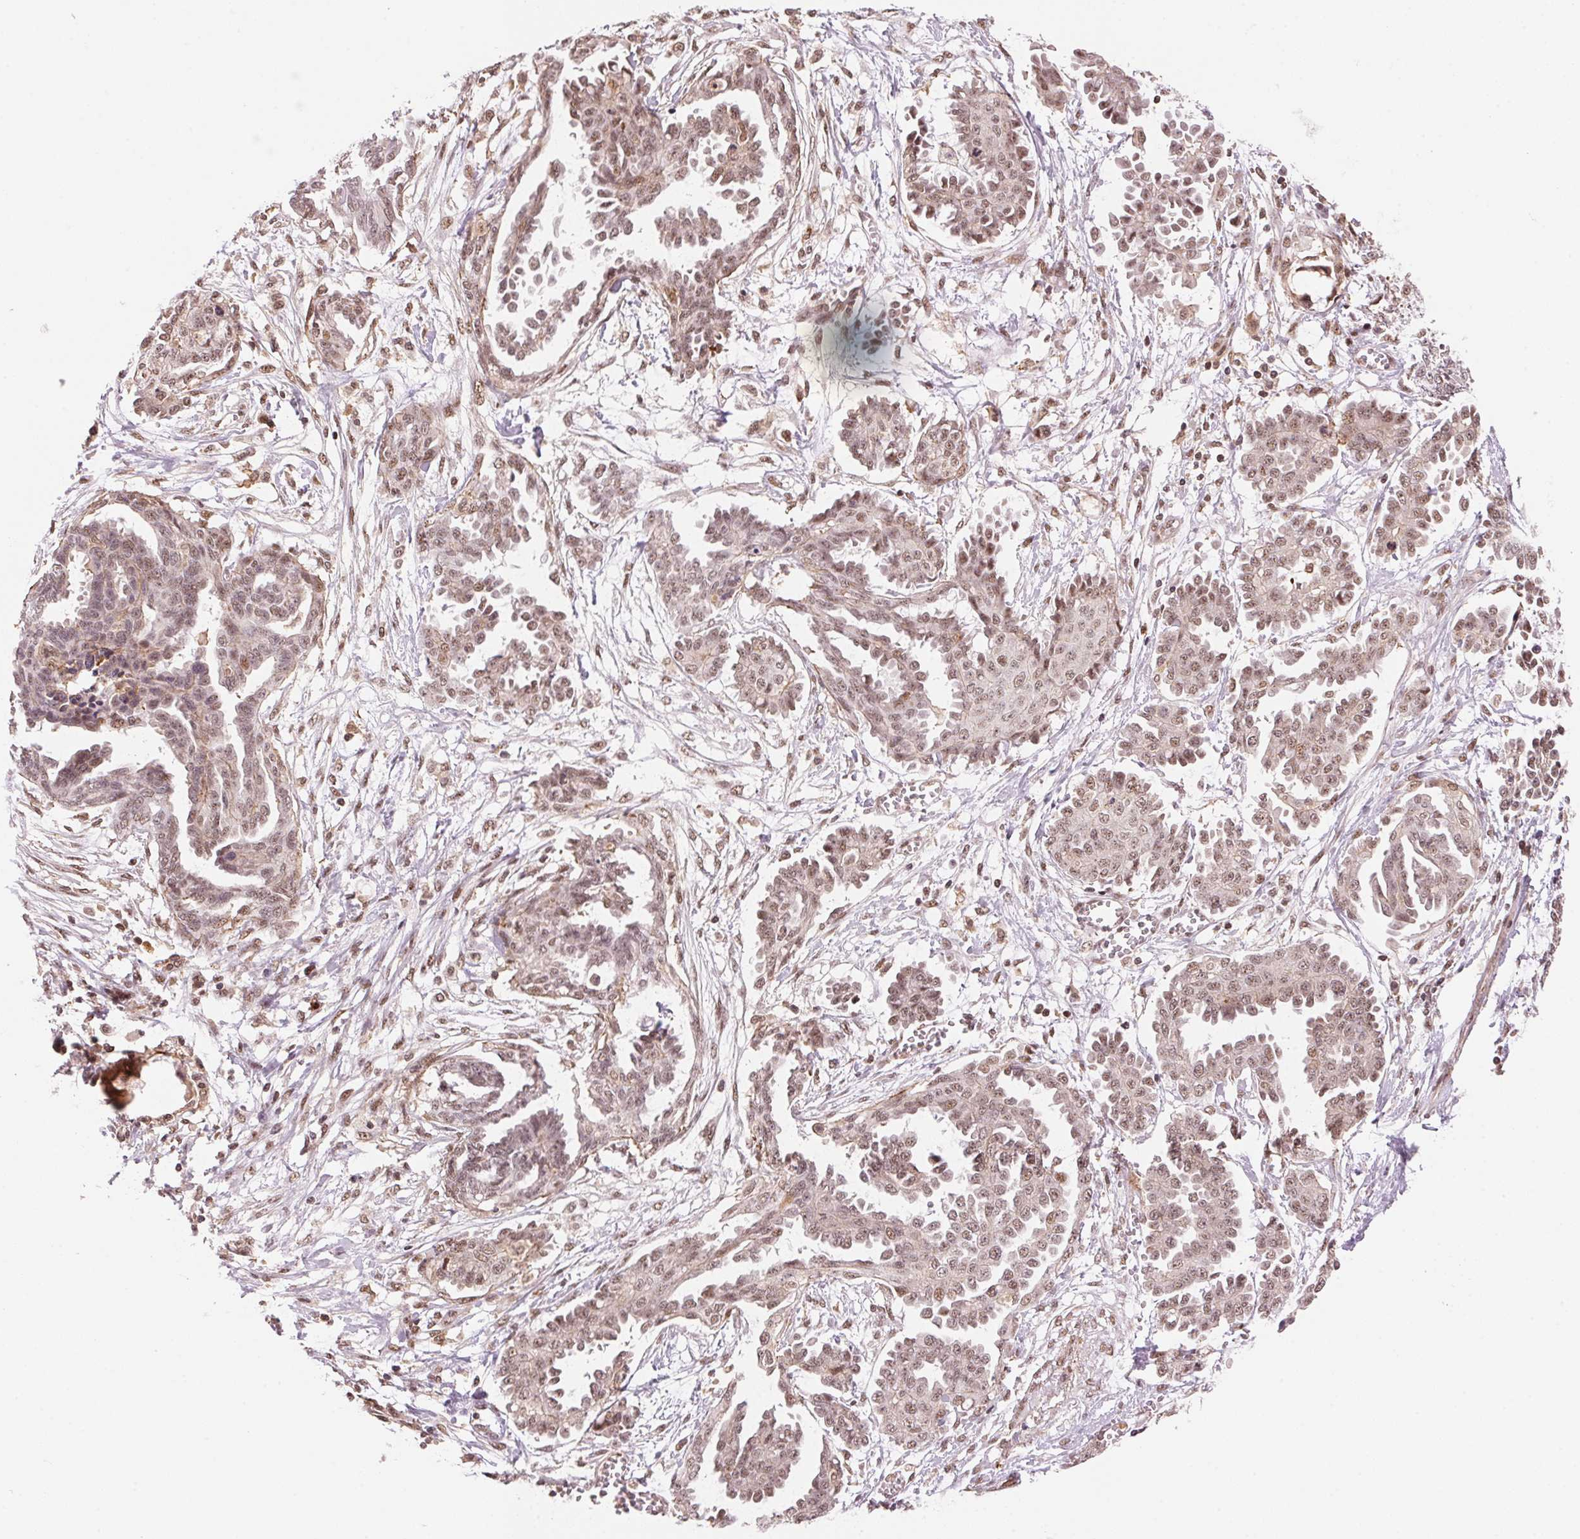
{"staining": {"intensity": "weak", "quantity": ">75%", "location": "nuclear"}, "tissue": "ovarian cancer", "cell_type": "Tumor cells", "image_type": "cancer", "snomed": [{"axis": "morphology", "description": "Cystadenocarcinoma, serous, NOS"}, {"axis": "topography", "description": "Ovary"}], "caption": "Immunohistochemistry photomicrograph of human ovarian cancer (serous cystadenocarcinoma) stained for a protein (brown), which reveals low levels of weak nuclear staining in approximately >75% of tumor cells.", "gene": "HNRNPDL", "patient": {"sex": "female", "age": 71}}